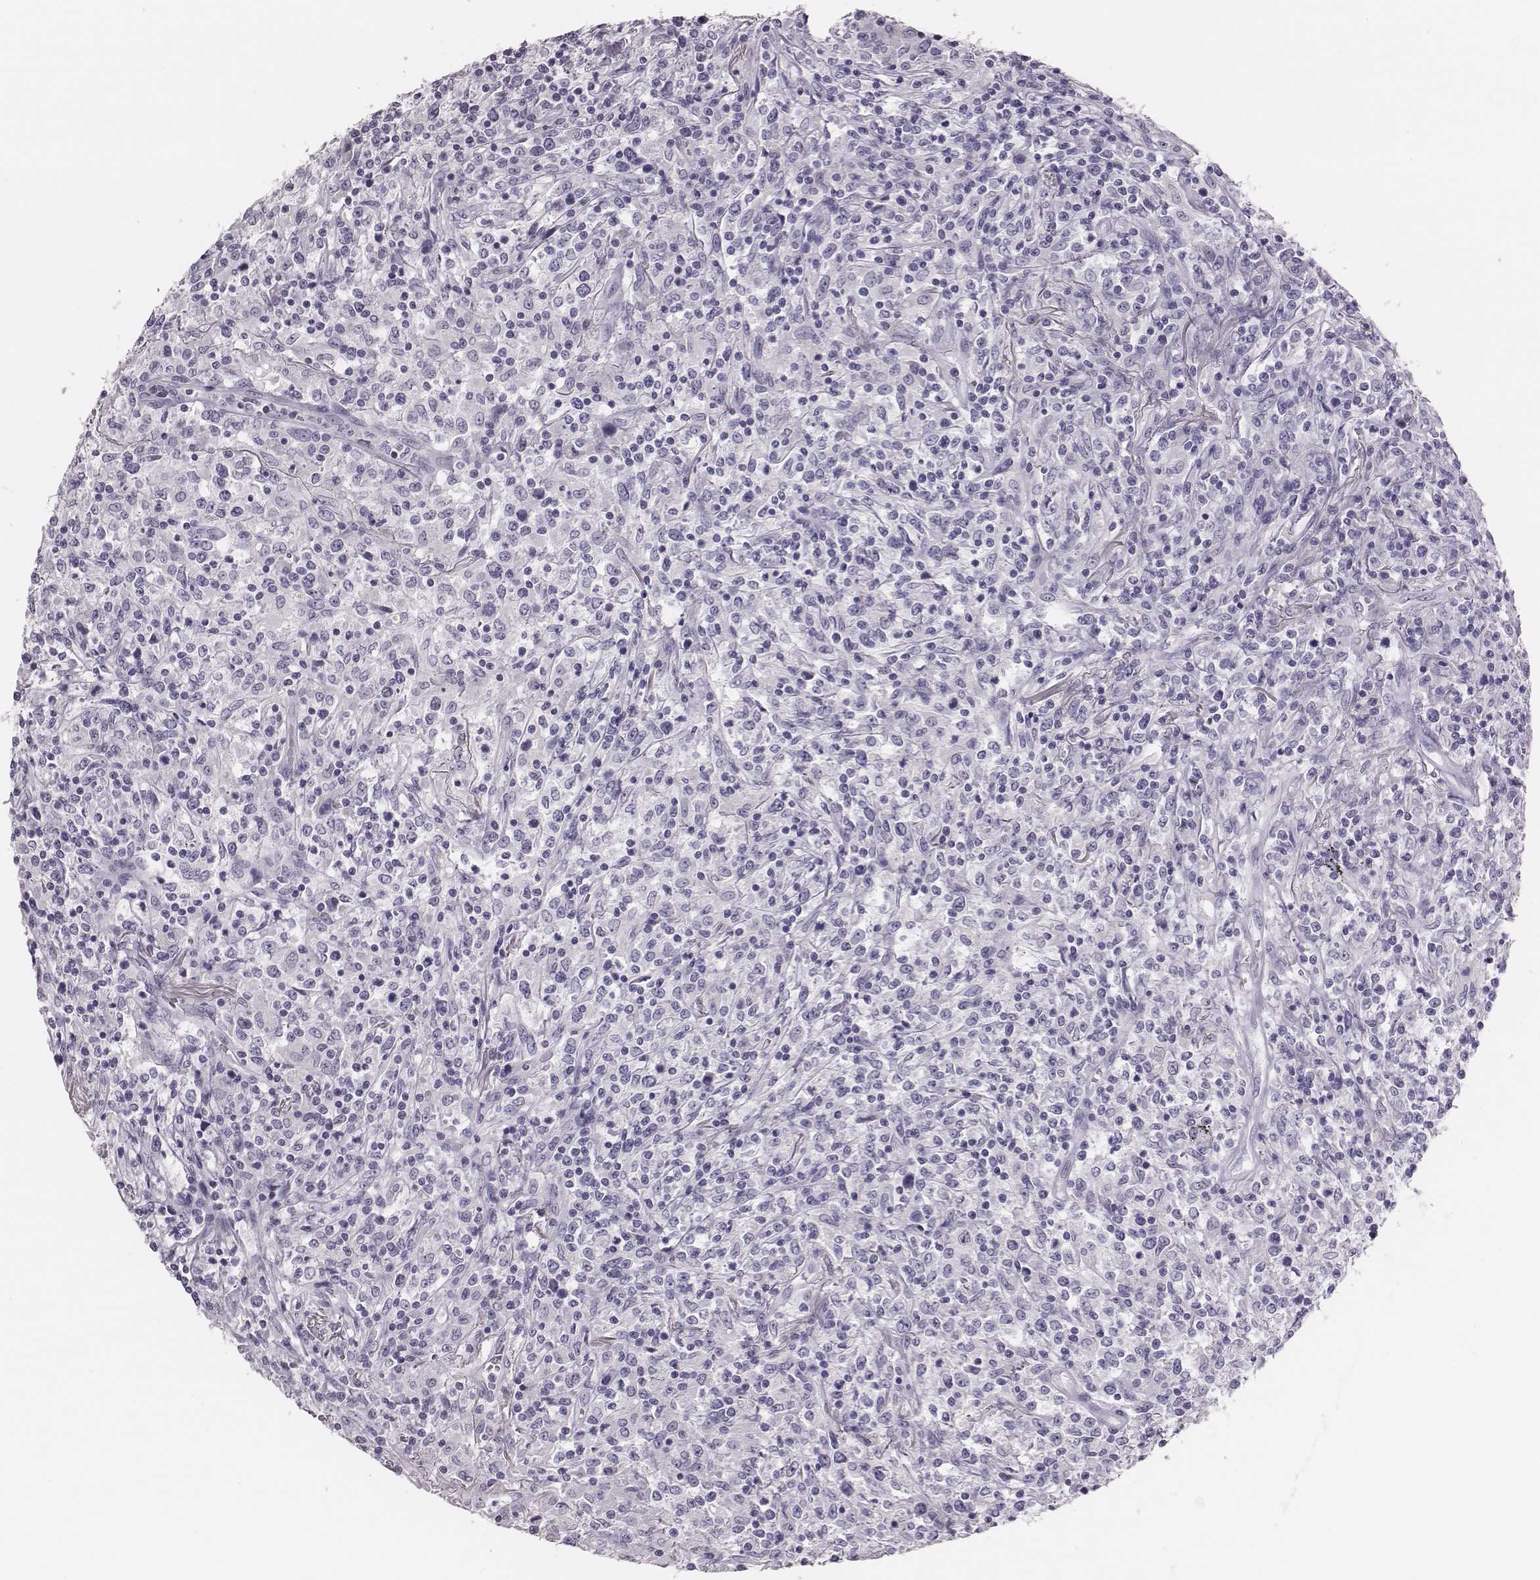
{"staining": {"intensity": "negative", "quantity": "none", "location": "none"}, "tissue": "lymphoma", "cell_type": "Tumor cells", "image_type": "cancer", "snomed": [{"axis": "morphology", "description": "Malignant lymphoma, non-Hodgkin's type, High grade"}, {"axis": "topography", "description": "Lung"}], "caption": "This is an immunohistochemistry (IHC) histopathology image of lymphoma. There is no staining in tumor cells.", "gene": "H1-6", "patient": {"sex": "male", "age": 79}}